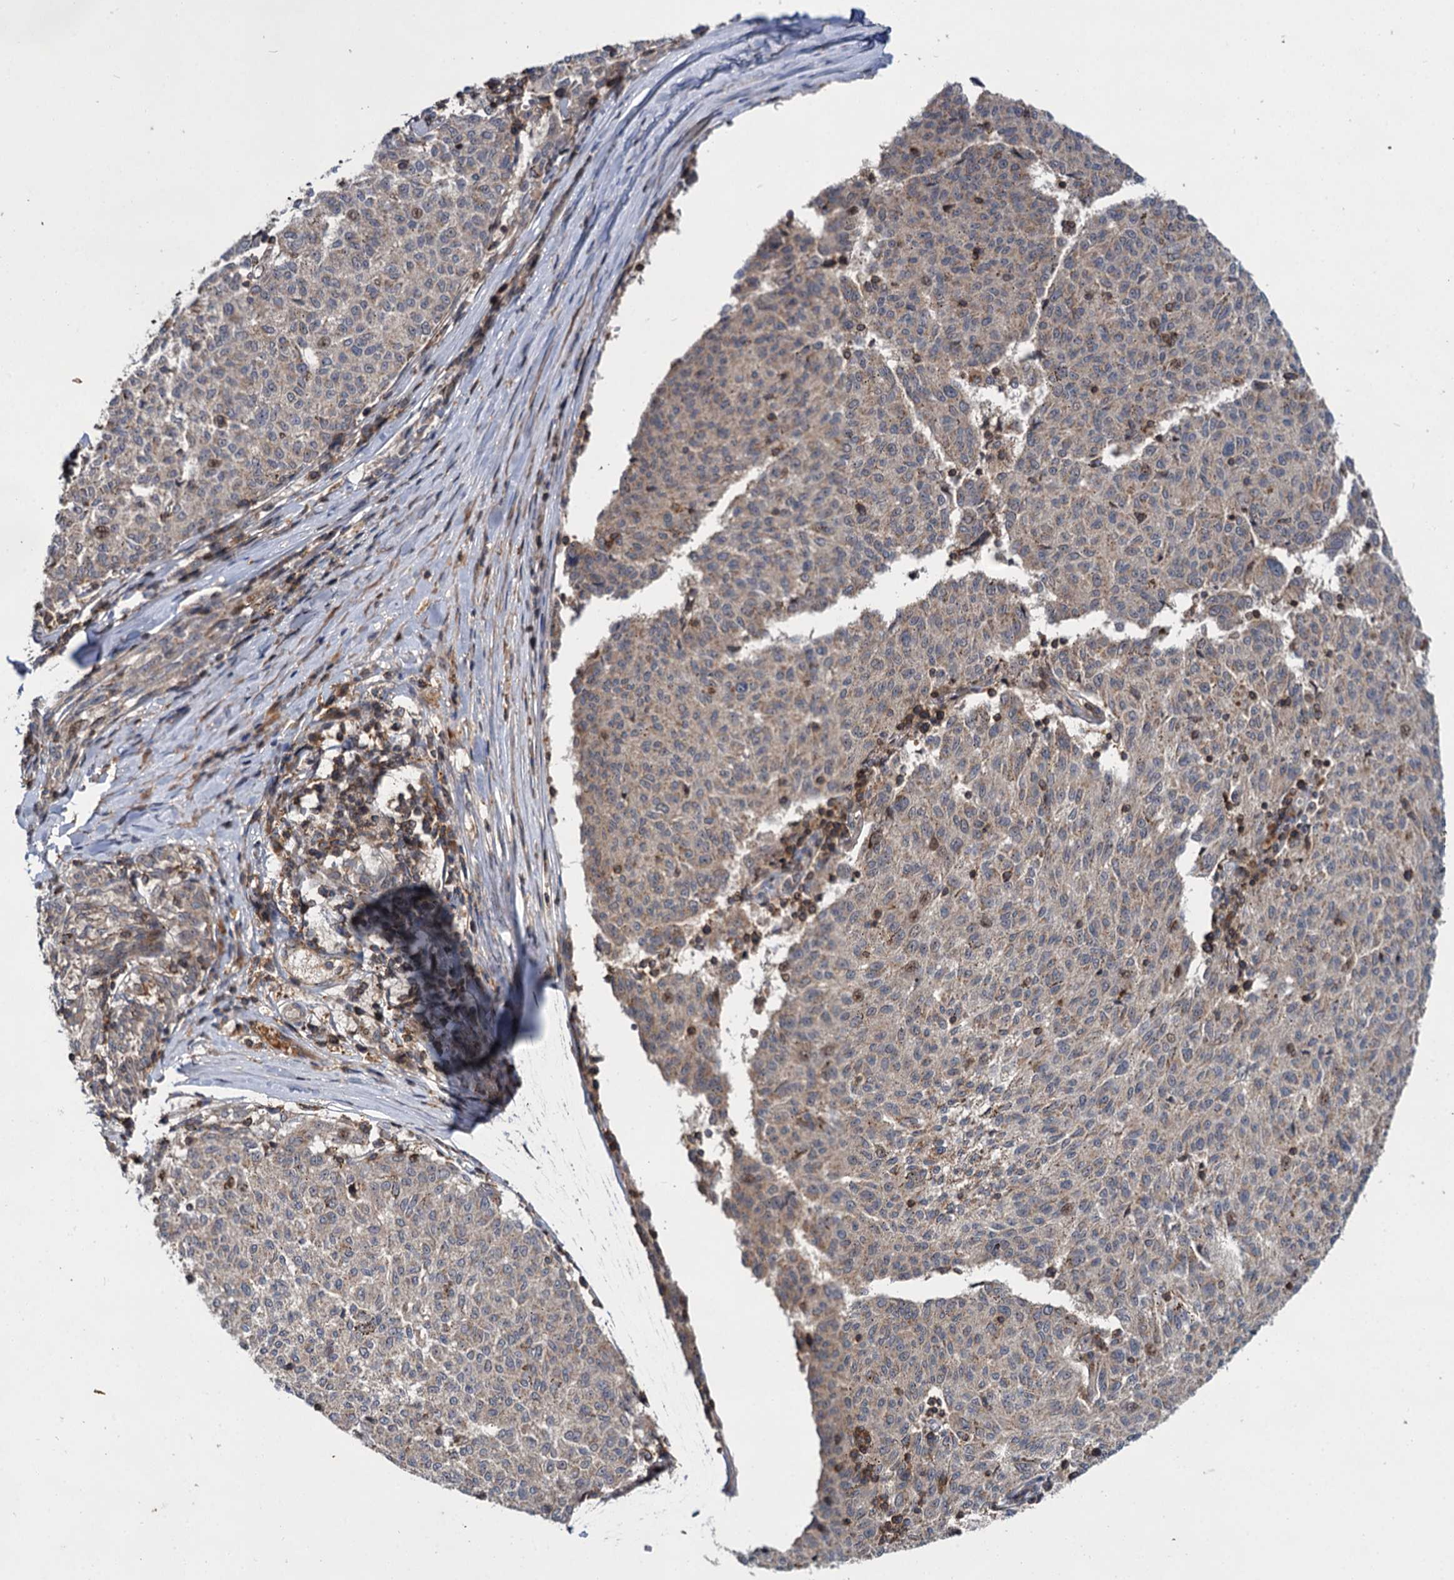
{"staining": {"intensity": "weak", "quantity": "<25%", "location": "cytoplasmic/membranous,nuclear"}, "tissue": "melanoma", "cell_type": "Tumor cells", "image_type": "cancer", "snomed": [{"axis": "morphology", "description": "Malignant melanoma, NOS"}, {"axis": "topography", "description": "Skin"}], "caption": "Tumor cells show no significant staining in melanoma.", "gene": "ABLIM1", "patient": {"sex": "female", "age": 72}}